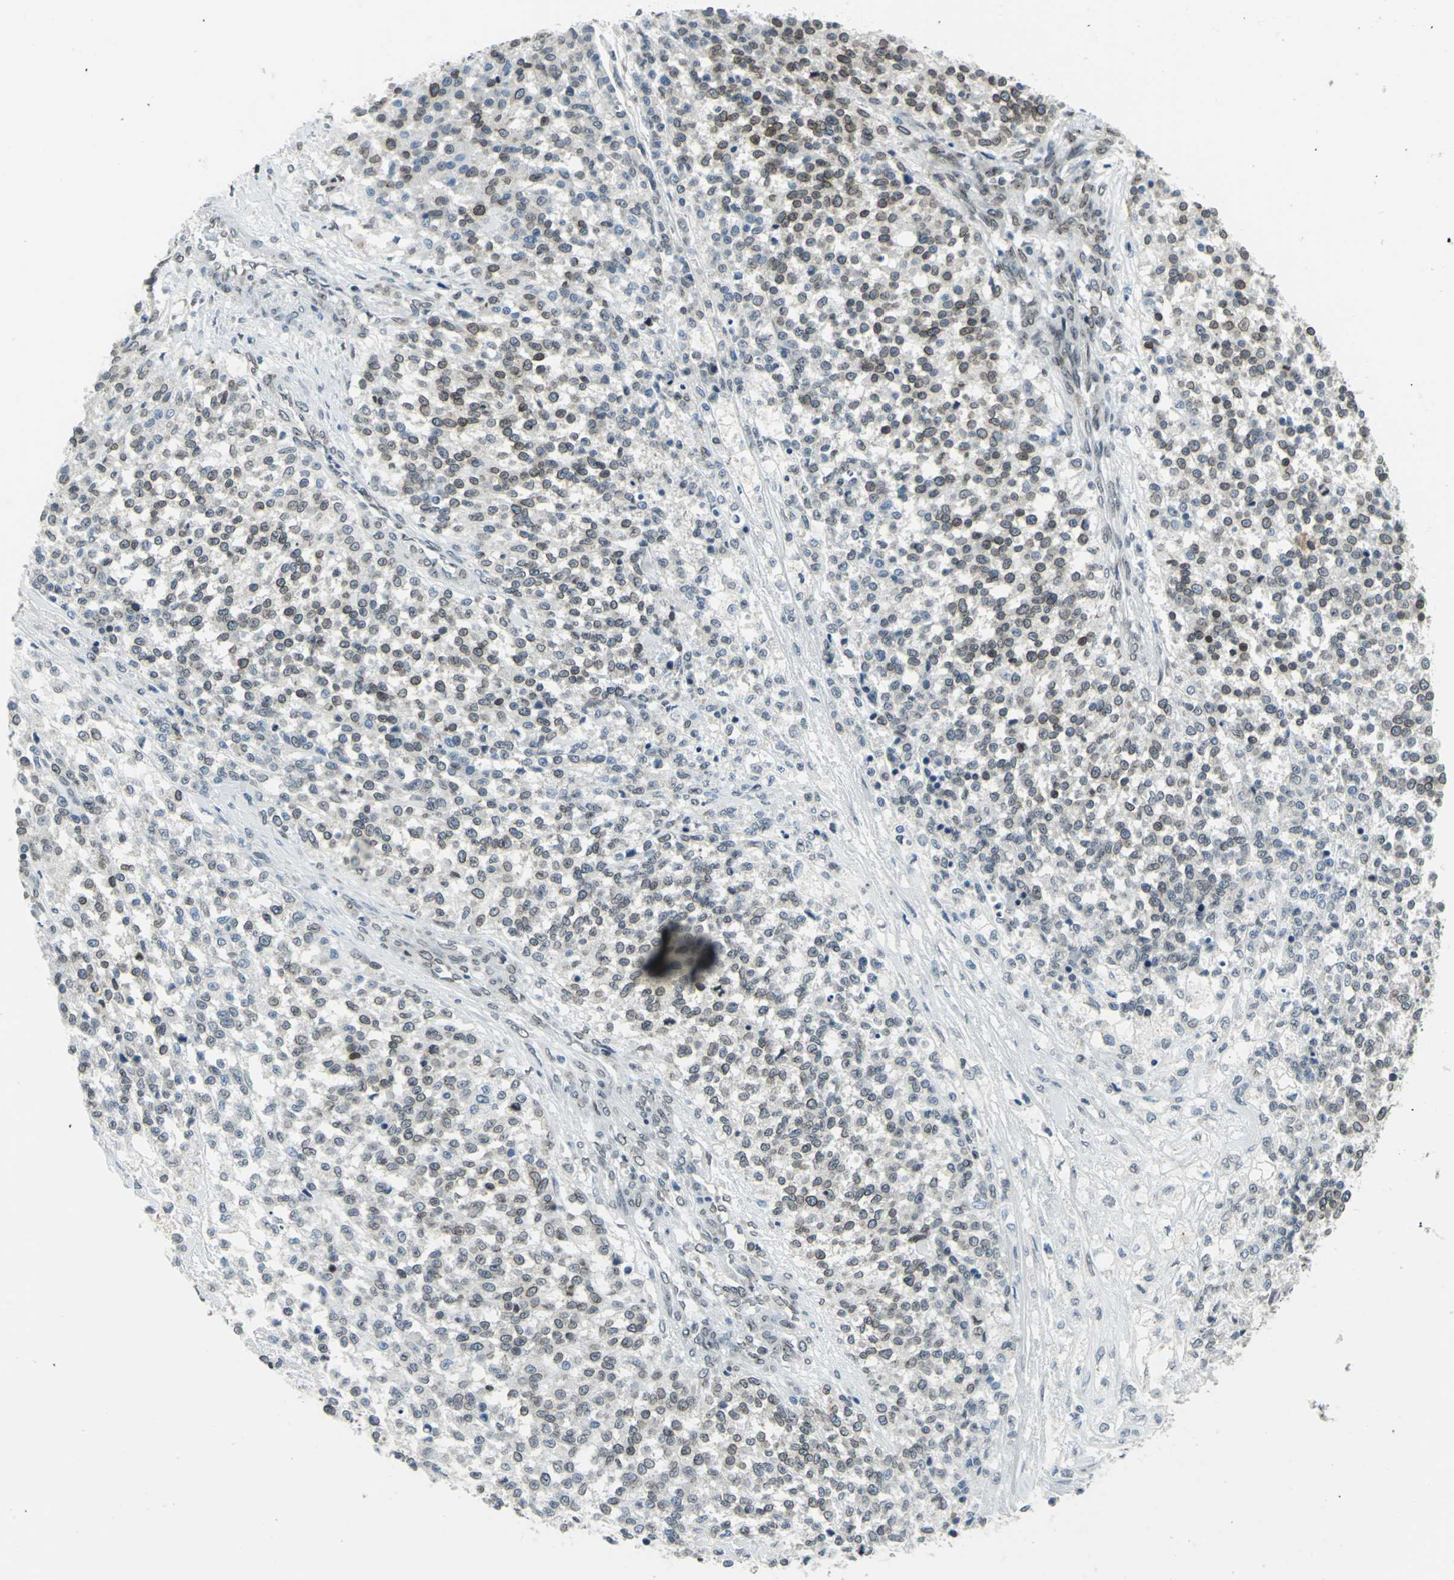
{"staining": {"intensity": "weak", "quantity": "25%-75%", "location": "cytoplasmic/membranous,nuclear"}, "tissue": "testis cancer", "cell_type": "Tumor cells", "image_type": "cancer", "snomed": [{"axis": "morphology", "description": "Seminoma, NOS"}, {"axis": "topography", "description": "Testis"}], "caption": "High-power microscopy captured an immunohistochemistry image of testis cancer, revealing weak cytoplasmic/membranous and nuclear positivity in approximately 25%-75% of tumor cells.", "gene": "SNUPN", "patient": {"sex": "male", "age": 59}}